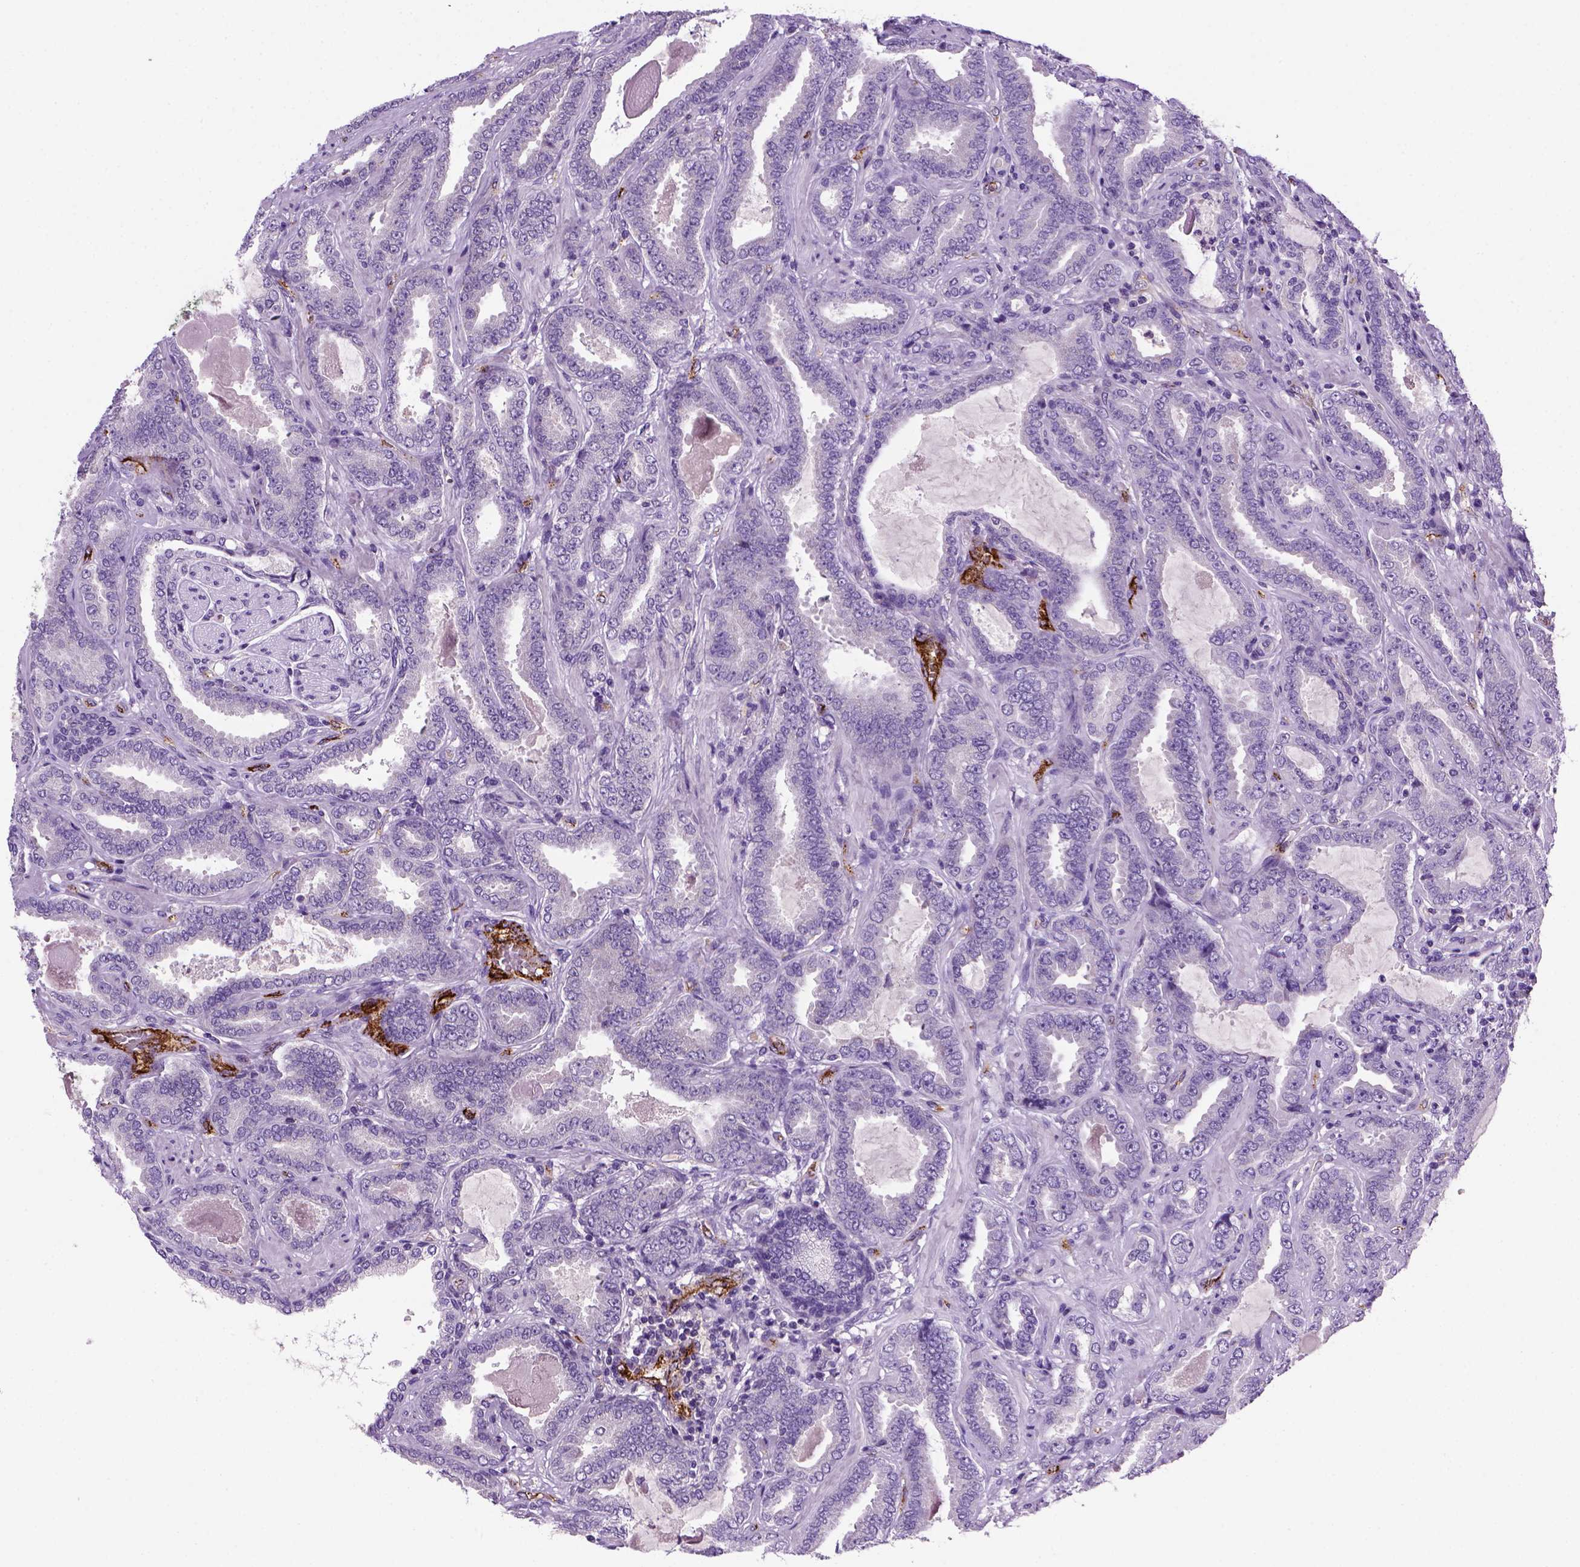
{"staining": {"intensity": "negative", "quantity": "none", "location": "none"}, "tissue": "prostate cancer", "cell_type": "Tumor cells", "image_type": "cancer", "snomed": [{"axis": "morphology", "description": "Adenocarcinoma, NOS"}, {"axis": "topography", "description": "Prostate"}], "caption": "Immunohistochemical staining of prostate adenocarcinoma exhibits no significant staining in tumor cells.", "gene": "VWF", "patient": {"sex": "male", "age": 64}}